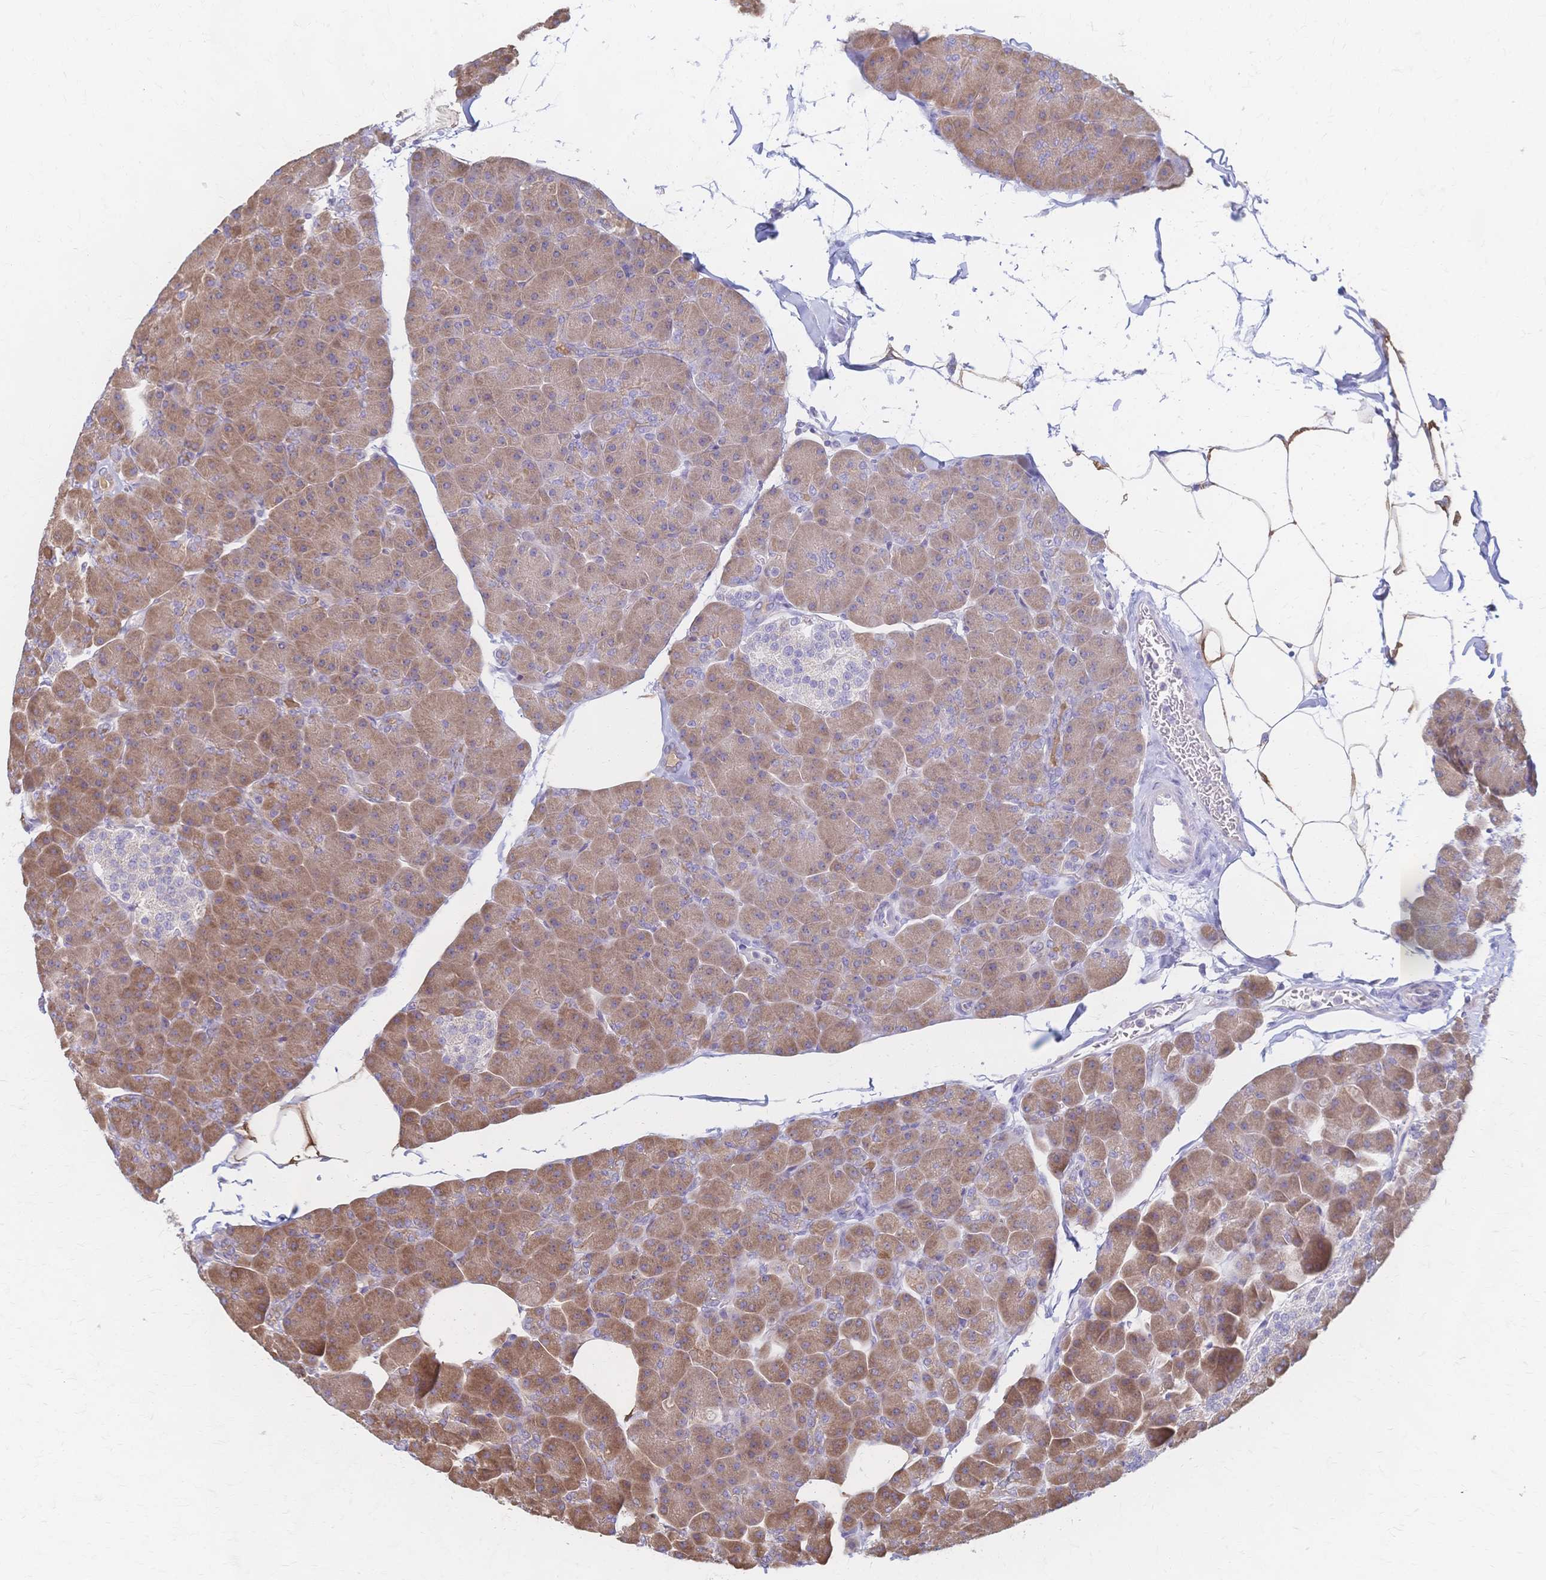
{"staining": {"intensity": "moderate", "quantity": ">75%", "location": "cytoplasmic/membranous"}, "tissue": "pancreas", "cell_type": "Exocrine glandular cells", "image_type": "normal", "snomed": [{"axis": "morphology", "description": "Normal tissue, NOS"}, {"axis": "topography", "description": "Pancreas"}], "caption": "Normal pancreas displays moderate cytoplasmic/membranous staining in approximately >75% of exocrine glandular cells (DAB IHC, brown staining for protein, blue staining for nuclei)..", "gene": "CYB5A", "patient": {"sex": "male", "age": 35}}